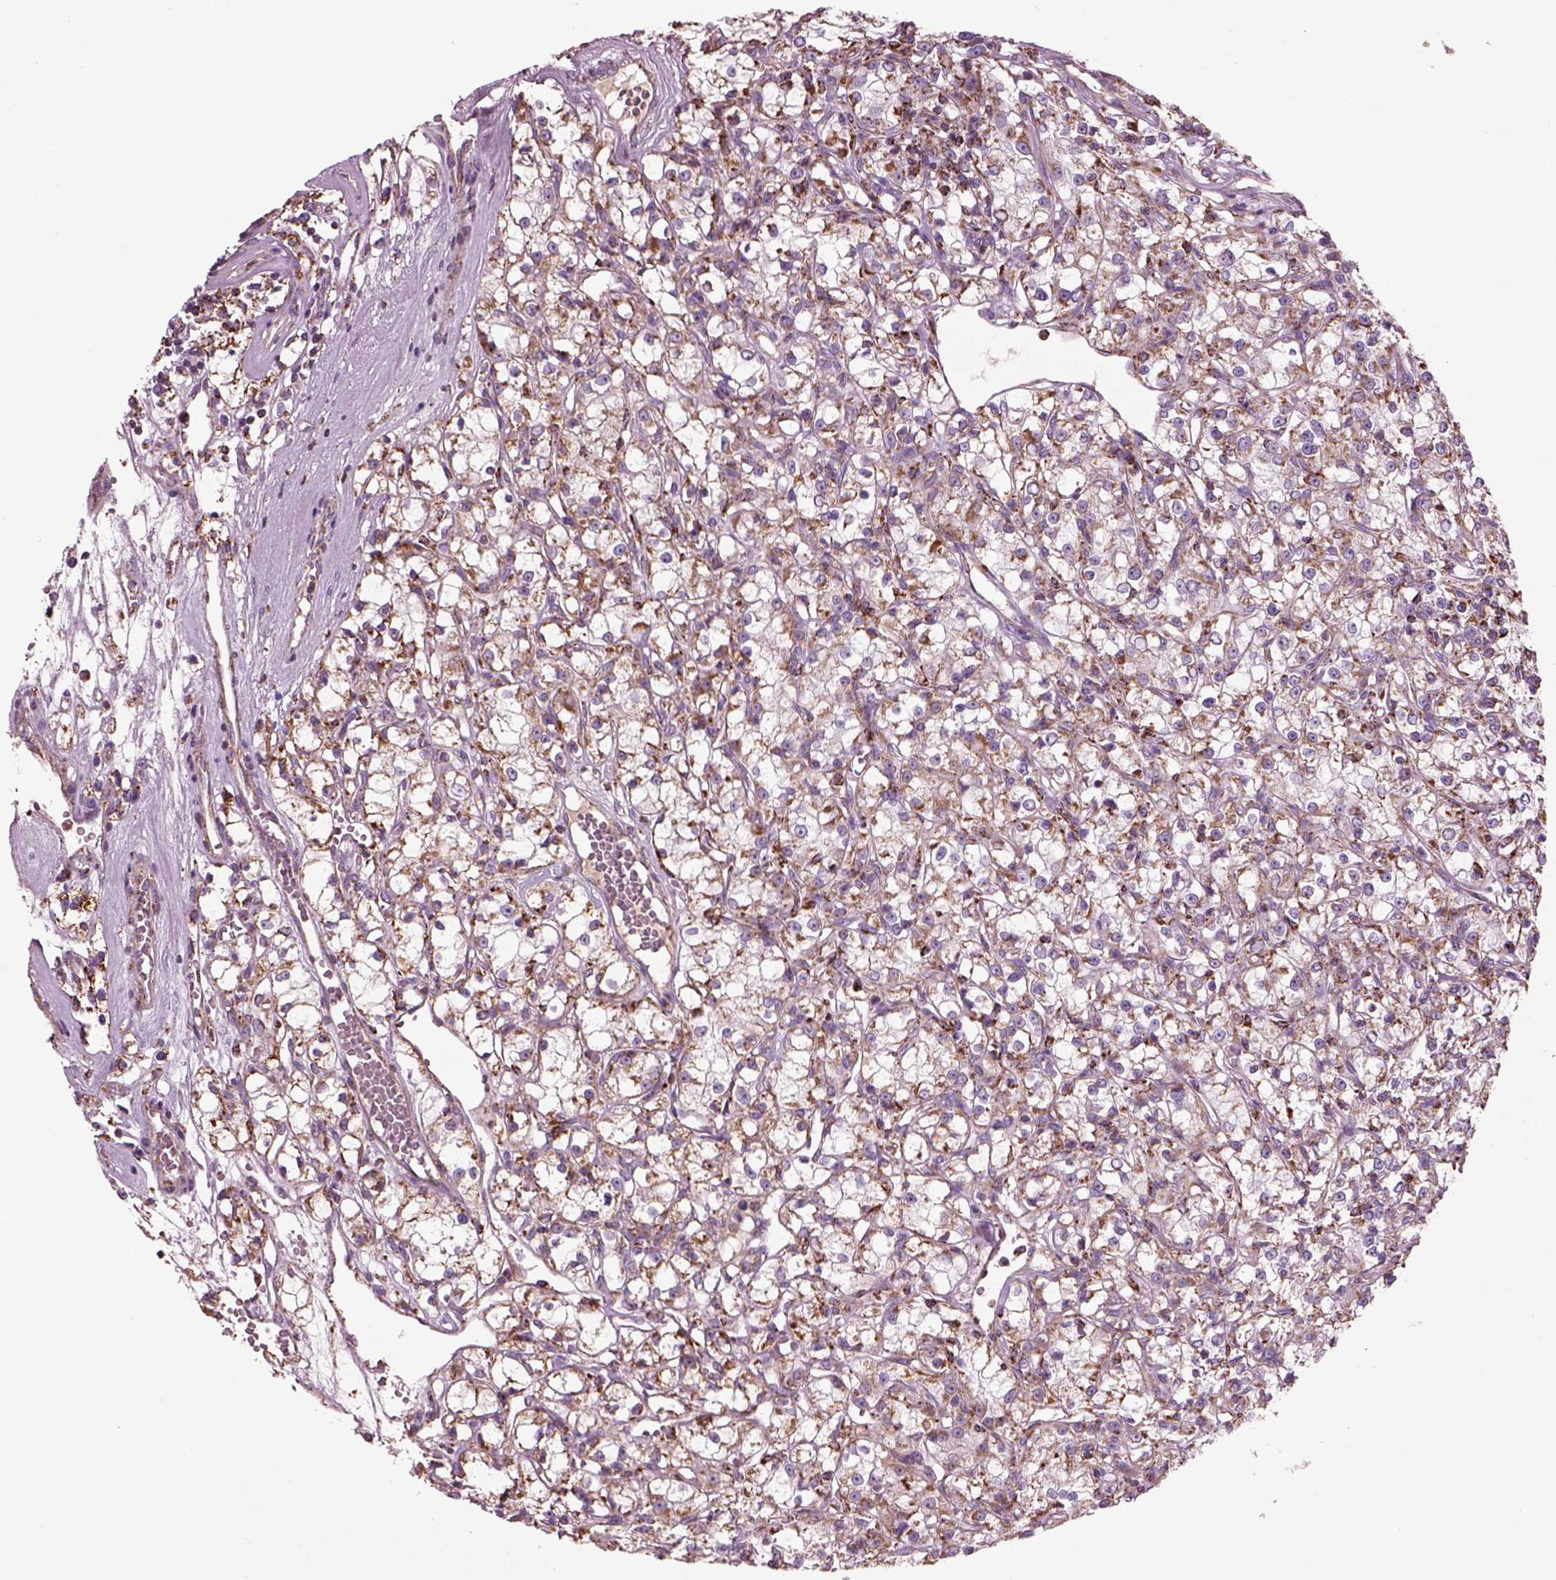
{"staining": {"intensity": "moderate", "quantity": ">75%", "location": "cytoplasmic/membranous"}, "tissue": "renal cancer", "cell_type": "Tumor cells", "image_type": "cancer", "snomed": [{"axis": "morphology", "description": "Adenocarcinoma, NOS"}, {"axis": "topography", "description": "Kidney"}], "caption": "Renal cancer stained with IHC demonstrates moderate cytoplasmic/membranous staining in approximately >75% of tumor cells.", "gene": "SLC25A24", "patient": {"sex": "female", "age": 59}}